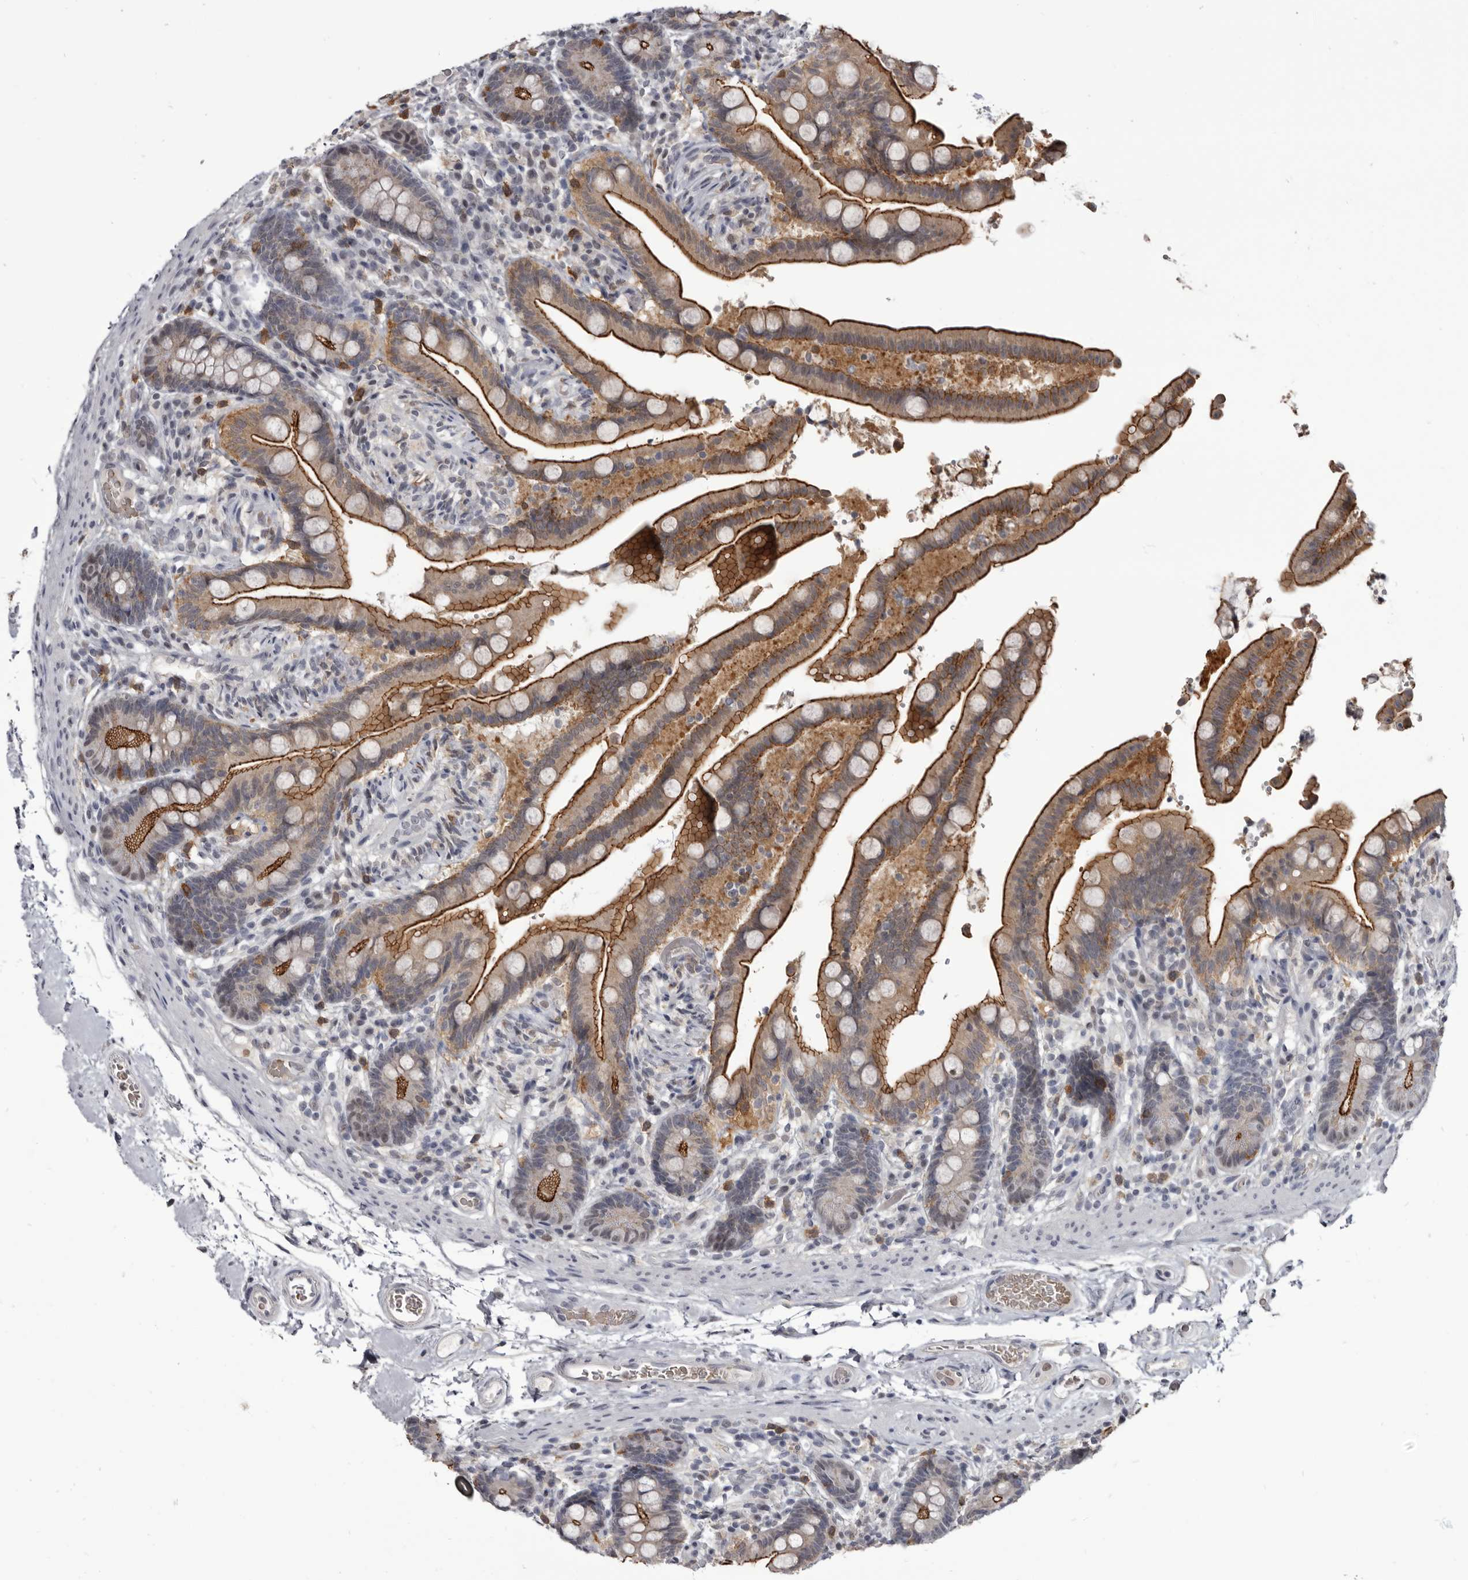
{"staining": {"intensity": "negative", "quantity": "none", "location": "none"}, "tissue": "colon", "cell_type": "Endothelial cells", "image_type": "normal", "snomed": [{"axis": "morphology", "description": "Normal tissue, NOS"}, {"axis": "topography", "description": "Smooth muscle"}, {"axis": "topography", "description": "Colon"}], "caption": "Protein analysis of unremarkable colon shows no significant staining in endothelial cells. Brightfield microscopy of IHC stained with DAB (3,3'-diaminobenzidine) (brown) and hematoxylin (blue), captured at high magnification.", "gene": "CGN", "patient": {"sex": "male", "age": 73}}